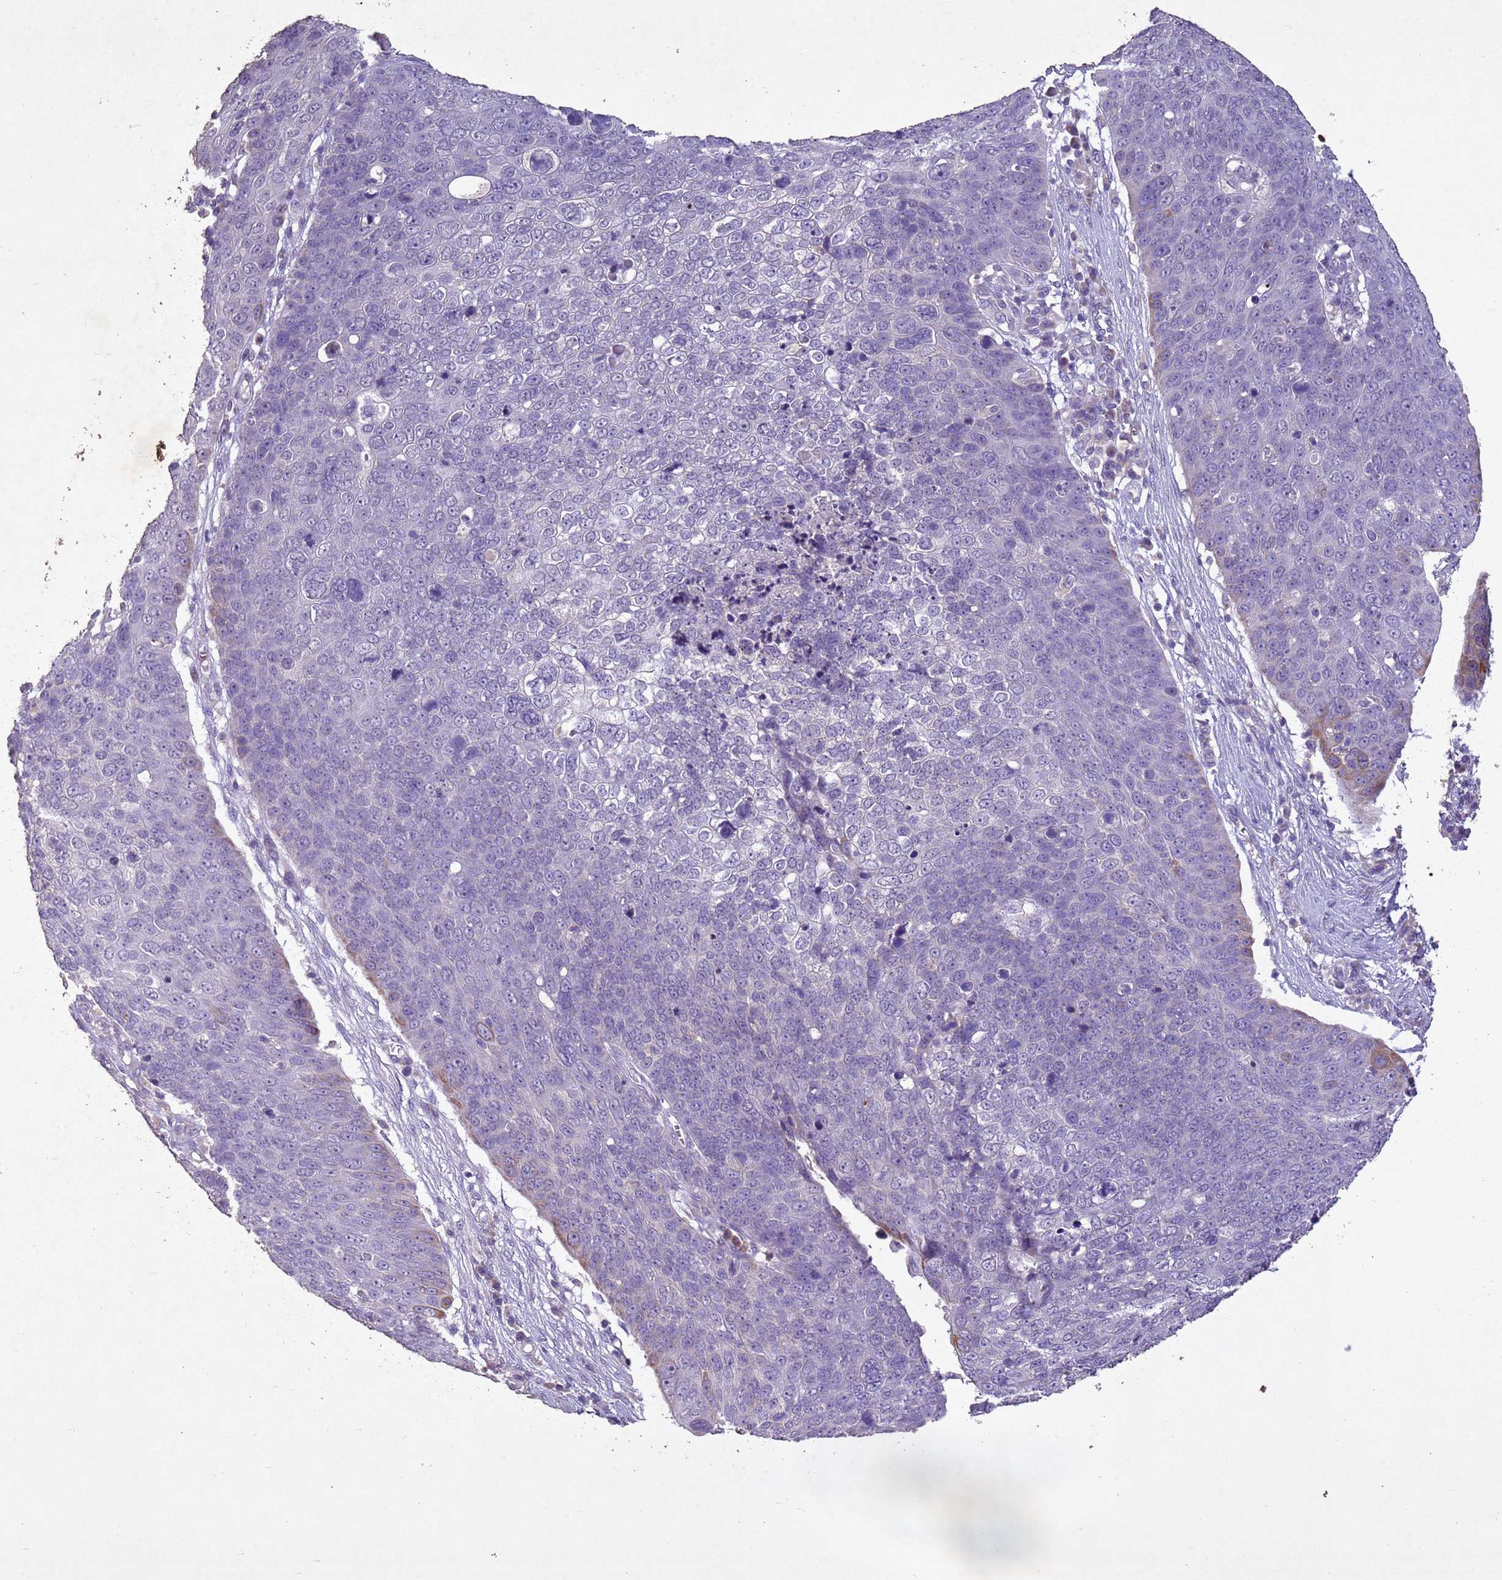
{"staining": {"intensity": "moderate", "quantity": "<25%", "location": "cytoplasmic/membranous"}, "tissue": "skin cancer", "cell_type": "Tumor cells", "image_type": "cancer", "snomed": [{"axis": "morphology", "description": "Squamous cell carcinoma, NOS"}, {"axis": "topography", "description": "Skin"}], "caption": "Skin squamous cell carcinoma stained with immunohistochemistry (IHC) exhibits moderate cytoplasmic/membranous staining in approximately <25% of tumor cells. The protein is stained brown, and the nuclei are stained in blue (DAB (3,3'-diaminobenzidine) IHC with brightfield microscopy, high magnification).", "gene": "NLRP11", "patient": {"sex": "male", "age": 71}}